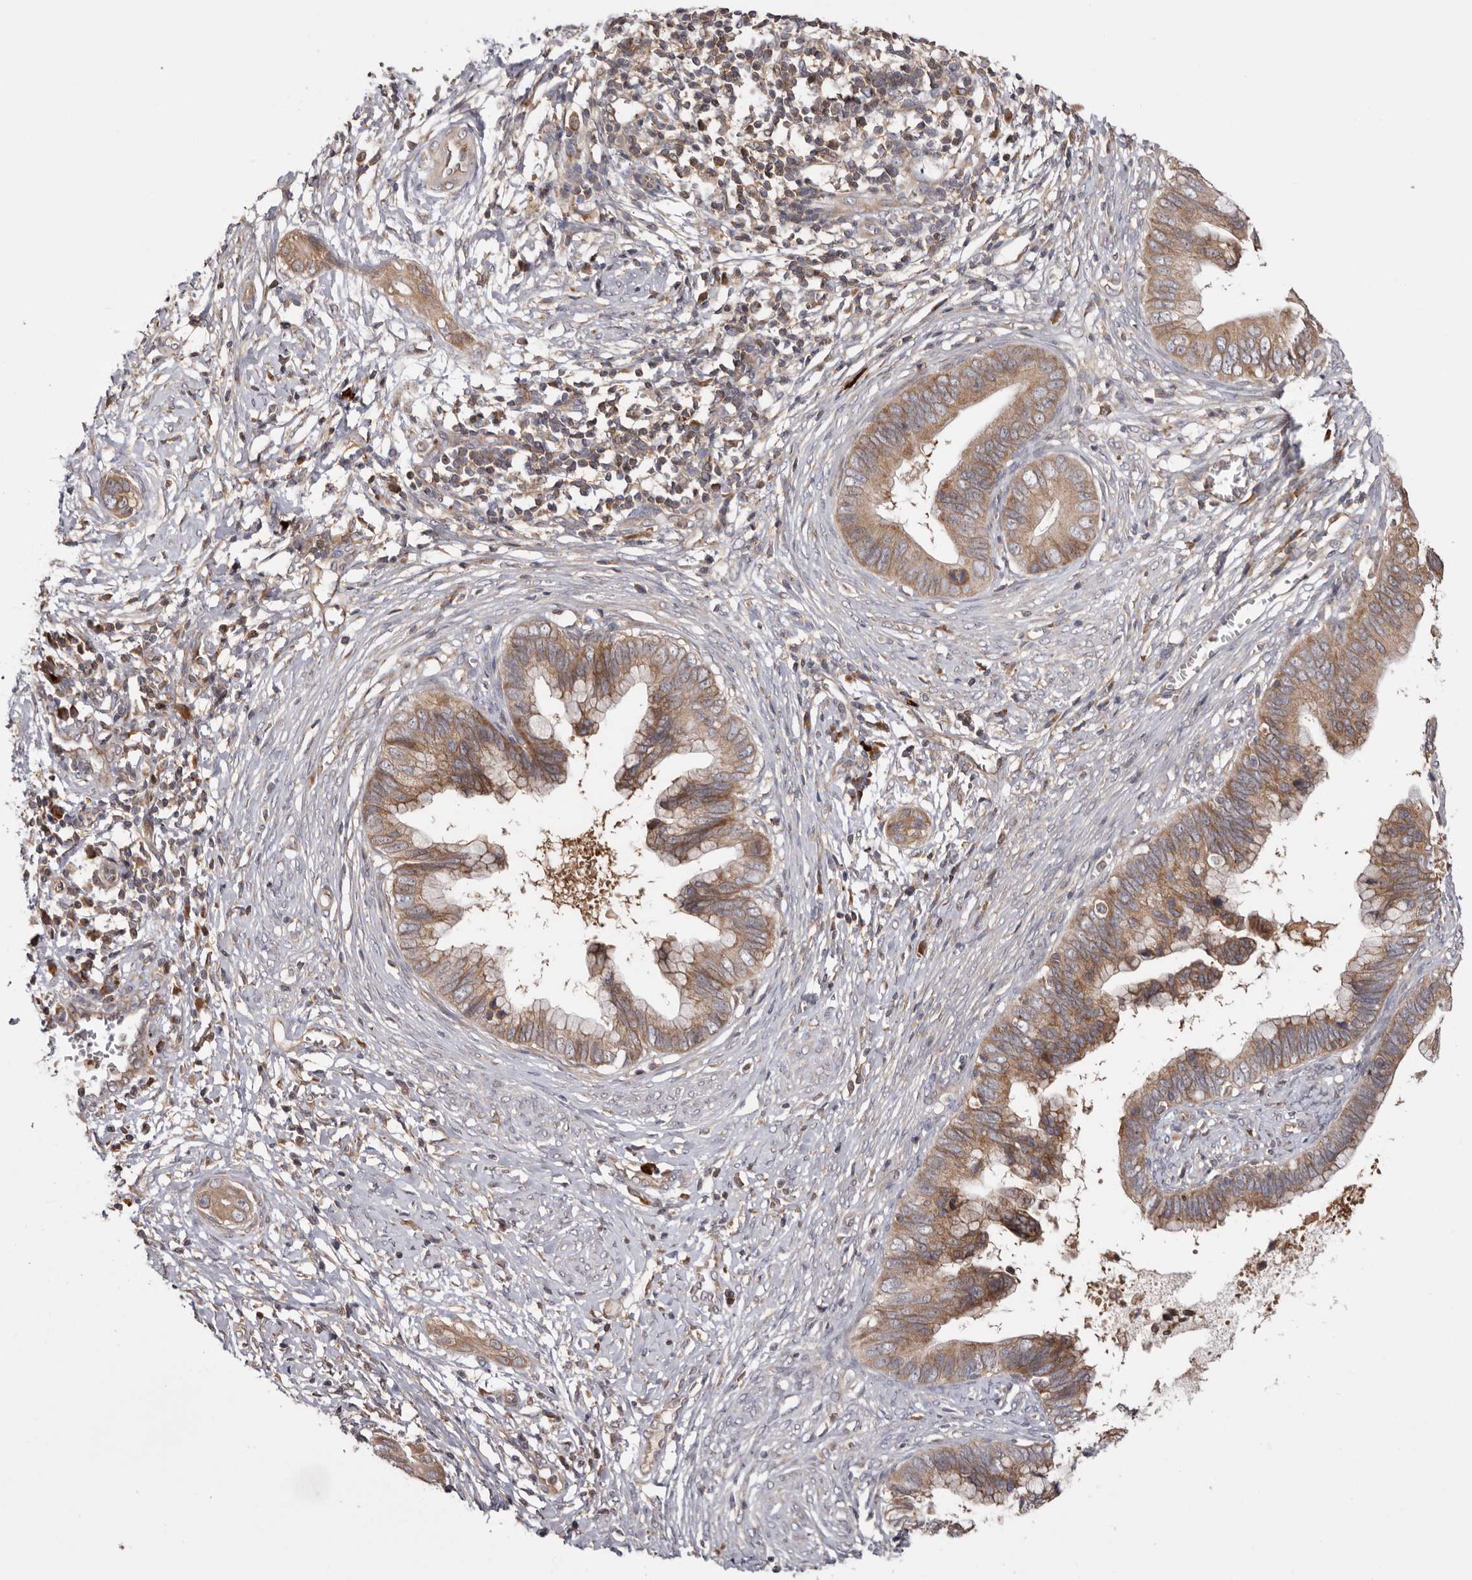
{"staining": {"intensity": "moderate", "quantity": ">75%", "location": "cytoplasmic/membranous"}, "tissue": "cervical cancer", "cell_type": "Tumor cells", "image_type": "cancer", "snomed": [{"axis": "morphology", "description": "Adenocarcinoma, NOS"}, {"axis": "topography", "description": "Cervix"}], "caption": "Immunohistochemistry (IHC) (DAB (3,3'-diaminobenzidine)) staining of cervical cancer shows moderate cytoplasmic/membranous protein staining in about >75% of tumor cells.", "gene": "TMUB1", "patient": {"sex": "female", "age": 44}}